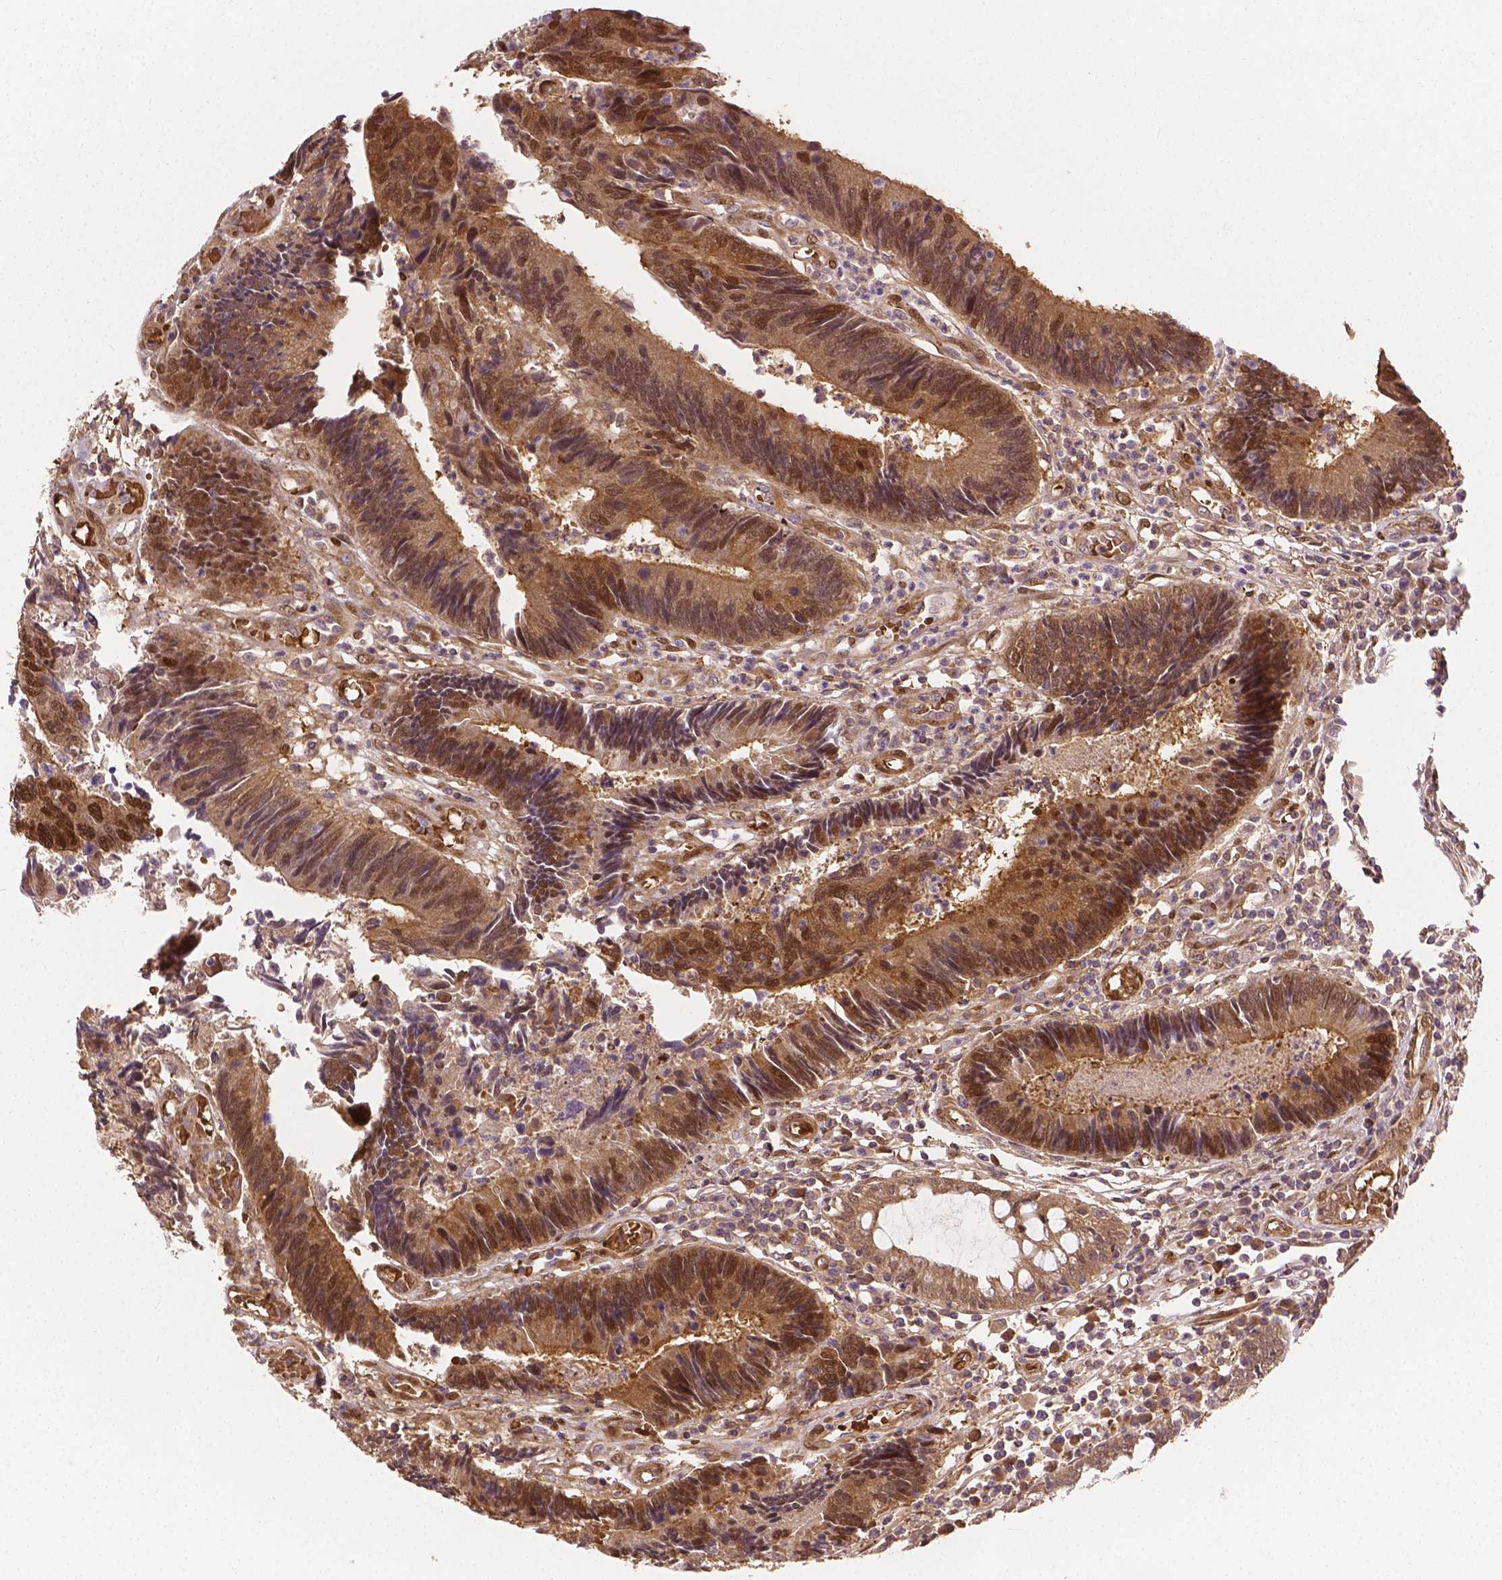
{"staining": {"intensity": "moderate", "quantity": ">75%", "location": "cytoplasmic/membranous,nuclear"}, "tissue": "colorectal cancer", "cell_type": "Tumor cells", "image_type": "cancer", "snomed": [{"axis": "morphology", "description": "Adenocarcinoma, NOS"}, {"axis": "topography", "description": "Colon"}], "caption": "Colorectal adenocarcinoma stained with a brown dye displays moderate cytoplasmic/membranous and nuclear positive expression in approximately >75% of tumor cells.", "gene": "YAP1", "patient": {"sex": "female", "age": 67}}